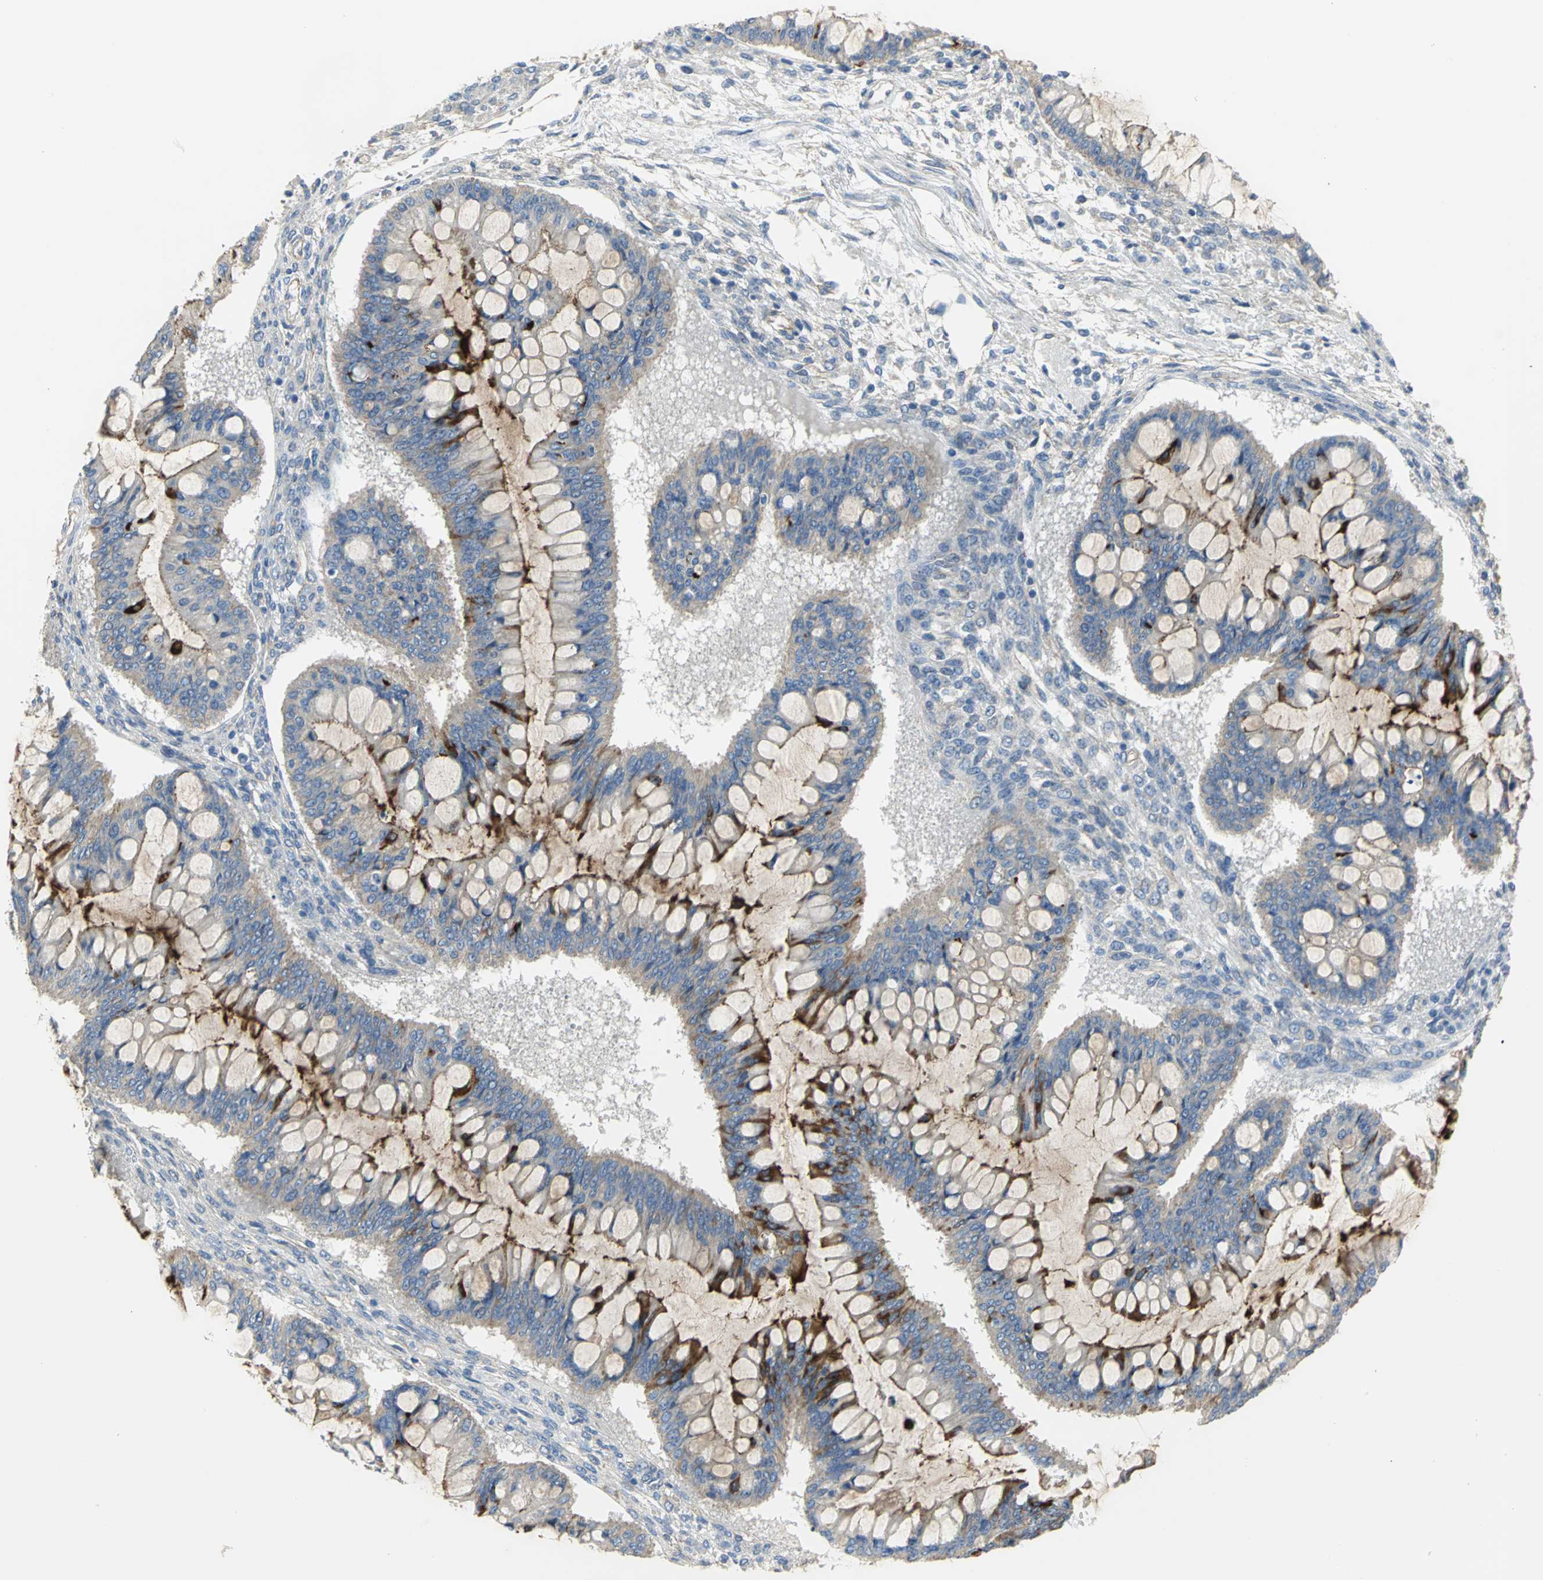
{"staining": {"intensity": "strong", "quantity": ">75%", "location": "cytoplasmic/membranous"}, "tissue": "ovarian cancer", "cell_type": "Tumor cells", "image_type": "cancer", "snomed": [{"axis": "morphology", "description": "Cystadenocarcinoma, mucinous, NOS"}, {"axis": "topography", "description": "Ovary"}], "caption": "This histopathology image exhibits immunohistochemistry (IHC) staining of human ovarian mucinous cystadenocarcinoma, with high strong cytoplasmic/membranous positivity in about >75% of tumor cells.", "gene": "HTR1F", "patient": {"sex": "female", "age": 73}}